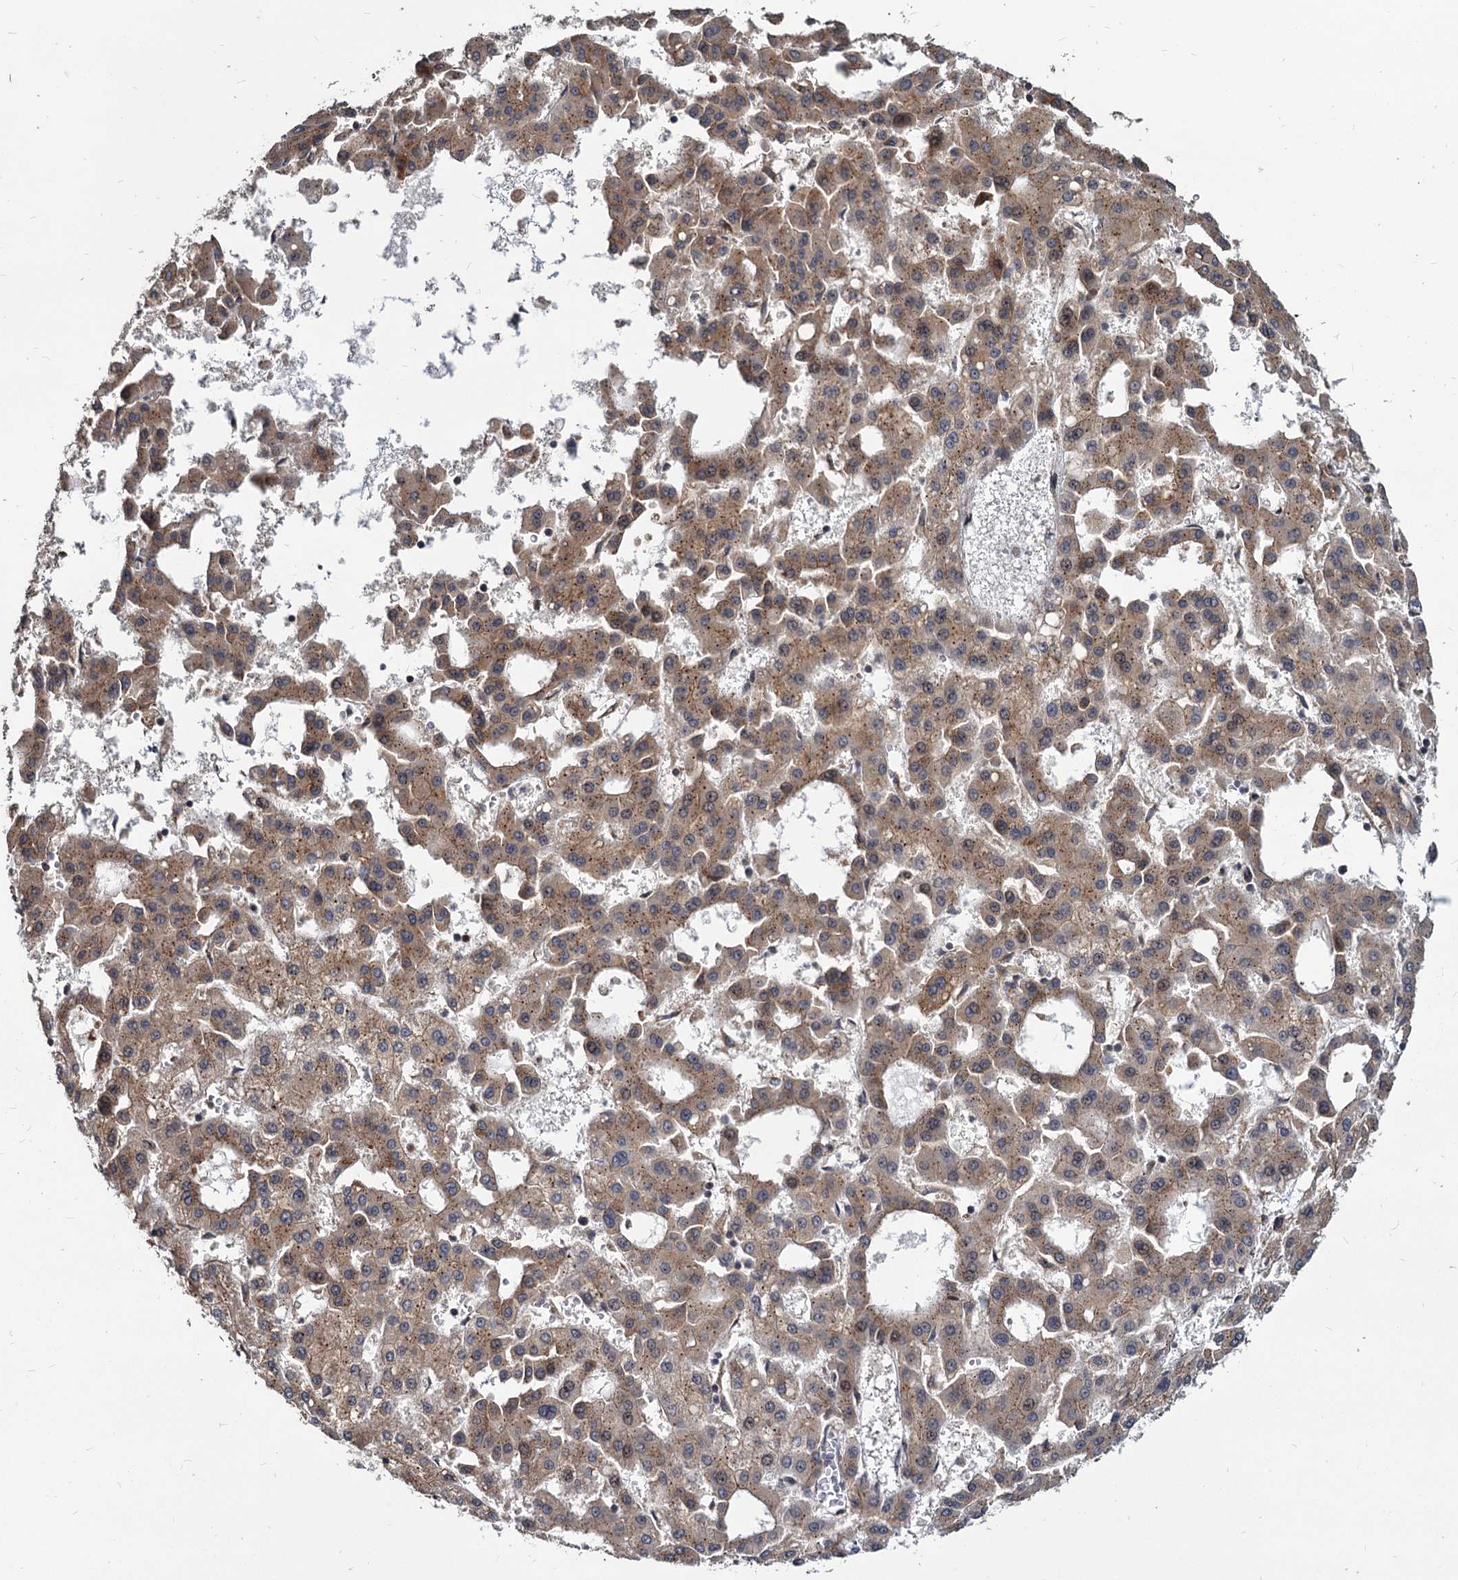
{"staining": {"intensity": "moderate", "quantity": ">75%", "location": "cytoplasmic/membranous,nuclear"}, "tissue": "liver cancer", "cell_type": "Tumor cells", "image_type": "cancer", "snomed": [{"axis": "morphology", "description": "Carcinoma, Hepatocellular, NOS"}, {"axis": "topography", "description": "Liver"}], "caption": "IHC (DAB) staining of human liver cancer displays moderate cytoplasmic/membranous and nuclear protein expression in about >75% of tumor cells.", "gene": "SAAL1", "patient": {"sex": "male", "age": 47}}